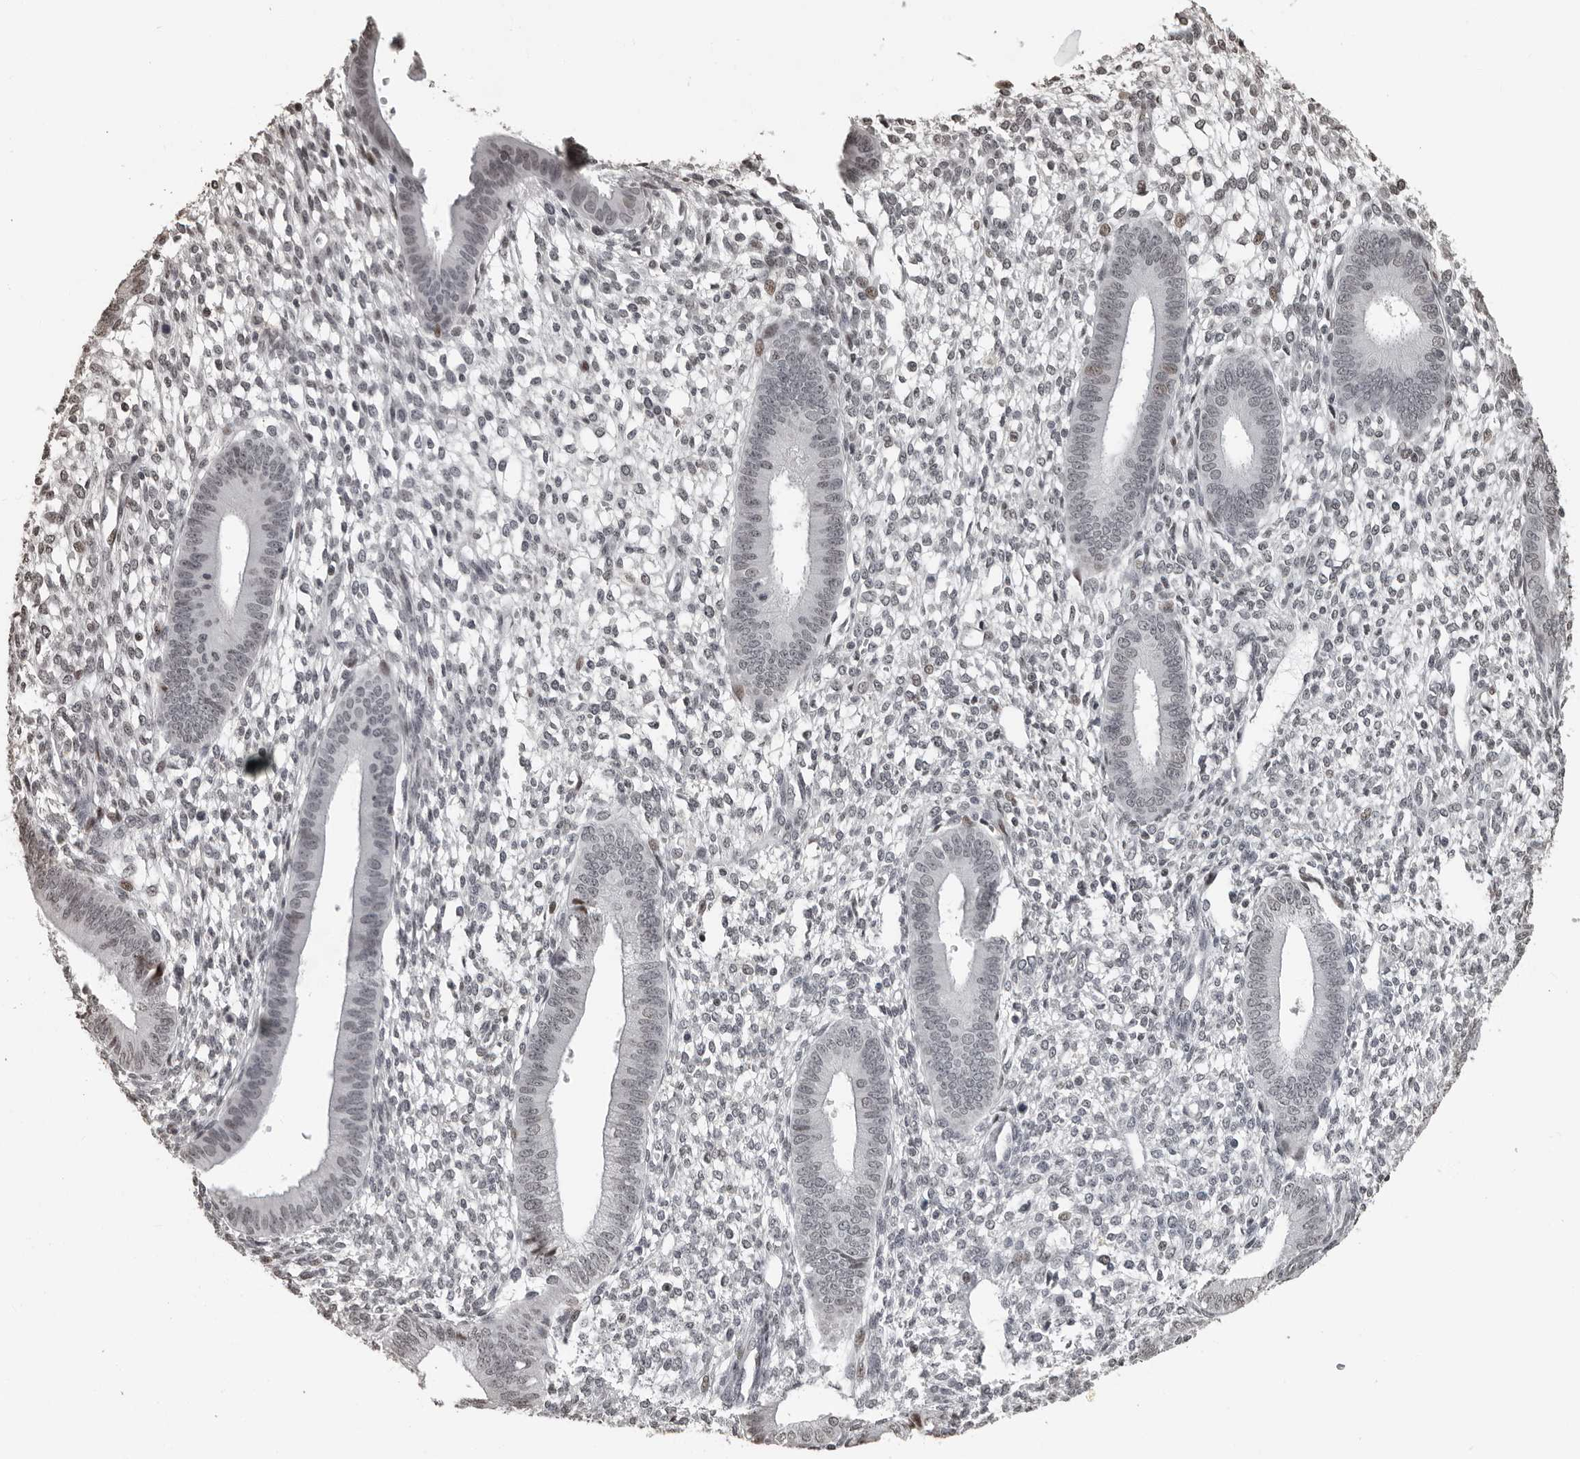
{"staining": {"intensity": "negative", "quantity": "none", "location": "none"}, "tissue": "endometrium", "cell_type": "Cells in endometrial stroma", "image_type": "normal", "snomed": [{"axis": "morphology", "description": "Normal tissue, NOS"}, {"axis": "topography", "description": "Endometrium"}], "caption": "High power microscopy photomicrograph of an IHC histopathology image of normal endometrium, revealing no significant staining in cells in endometrial stroma.", "gene": "ORC1", "patient": {"sex": "female", "age": 46}}